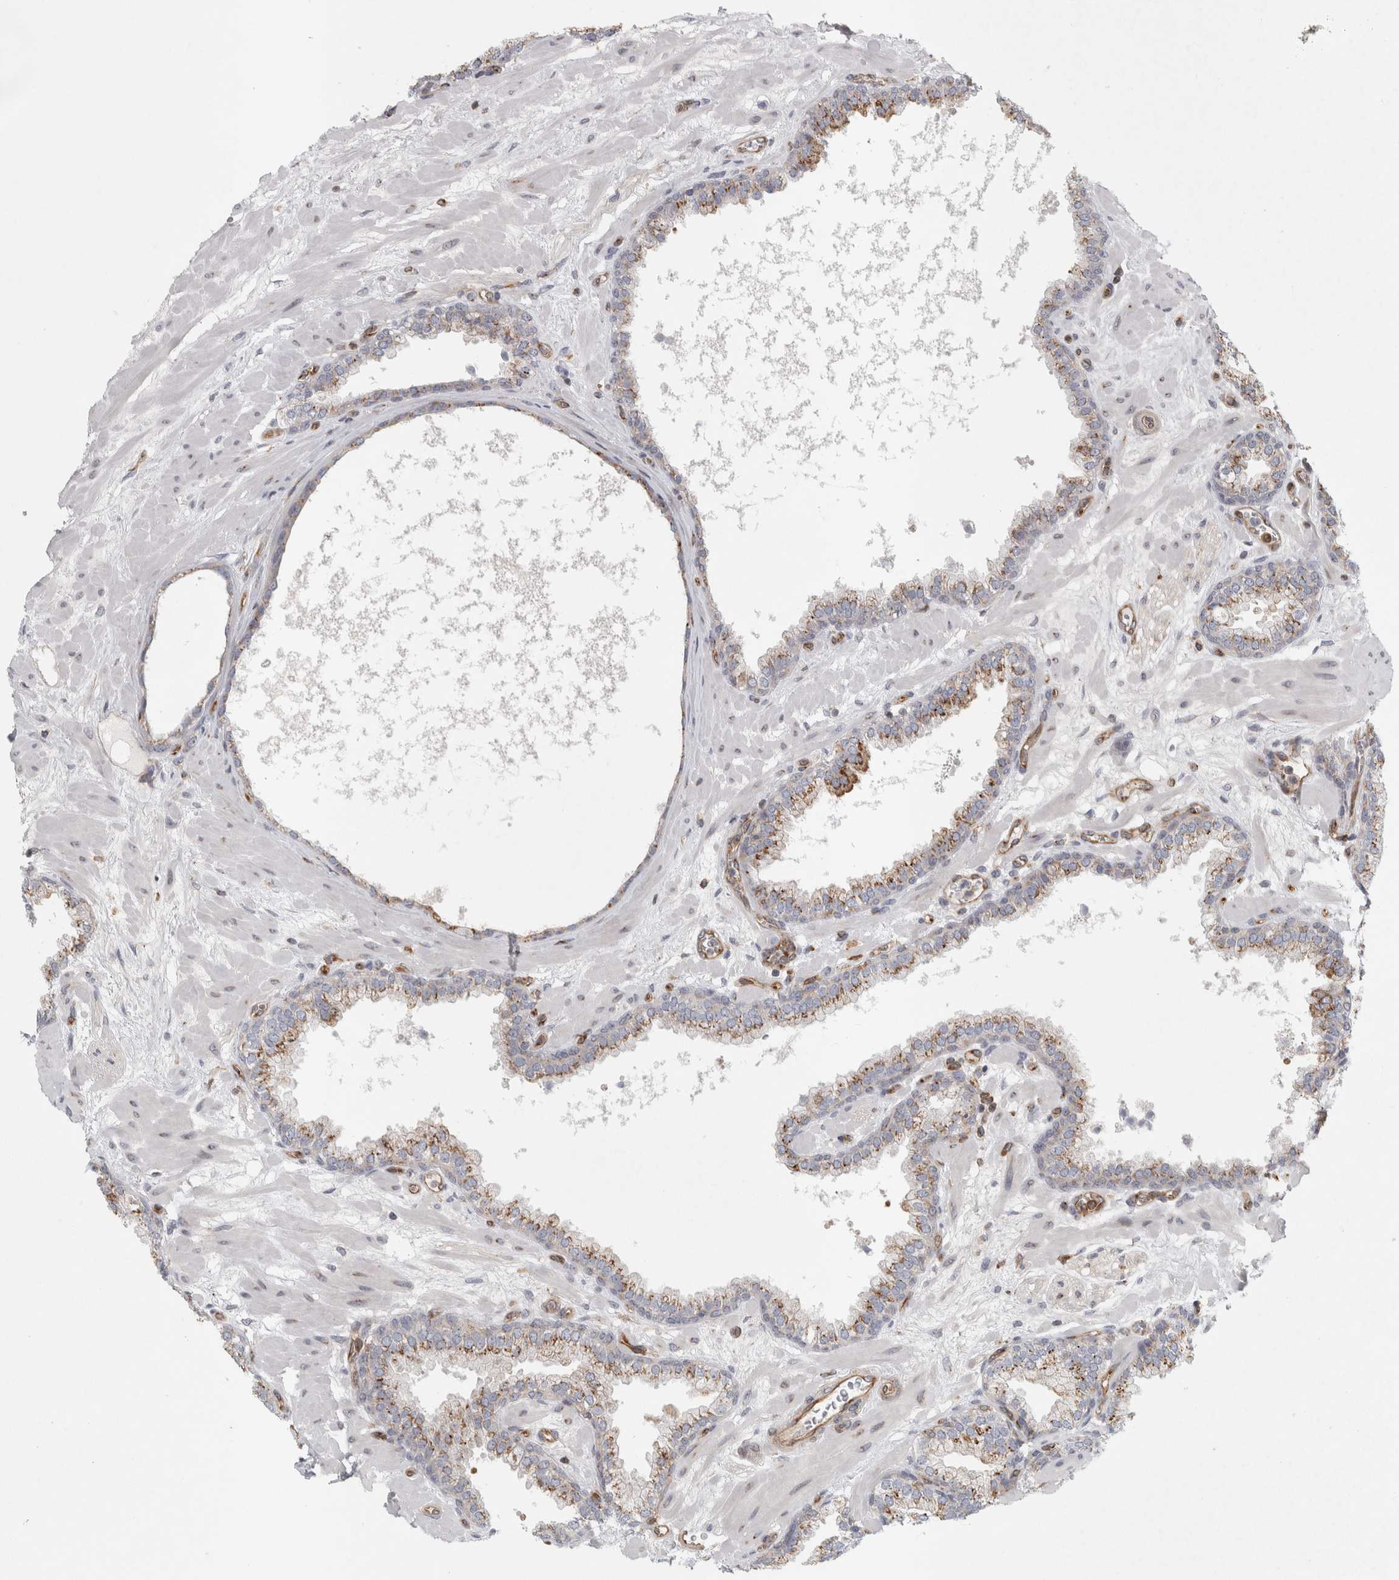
{"staining": {"intensity": "moderate", "quantity": ">75%", "location": "cytoplasmic/membranous"}, "tissue": "prostate", "cell_type": "Glandular cells", "image_type": "normal", "snomed": [{"axis": "morphology", "description": "Normal tissue, NOS"}, {"axis": "morphology", "description": "Urothelial carcinoma, Low grade"}, {"axis": "topography", "description": "Urinary bladder"}, {"axis": "topography", "description": "Prostate"}], "caption": "Prostate stained with IHC reveals moderate cytoplasmic/membranous expression in approximately >75% of glandular cells. Nuclei are stained in blue.", "gene": "PEX6", "patient": {"sex": "male", "age": 60}}